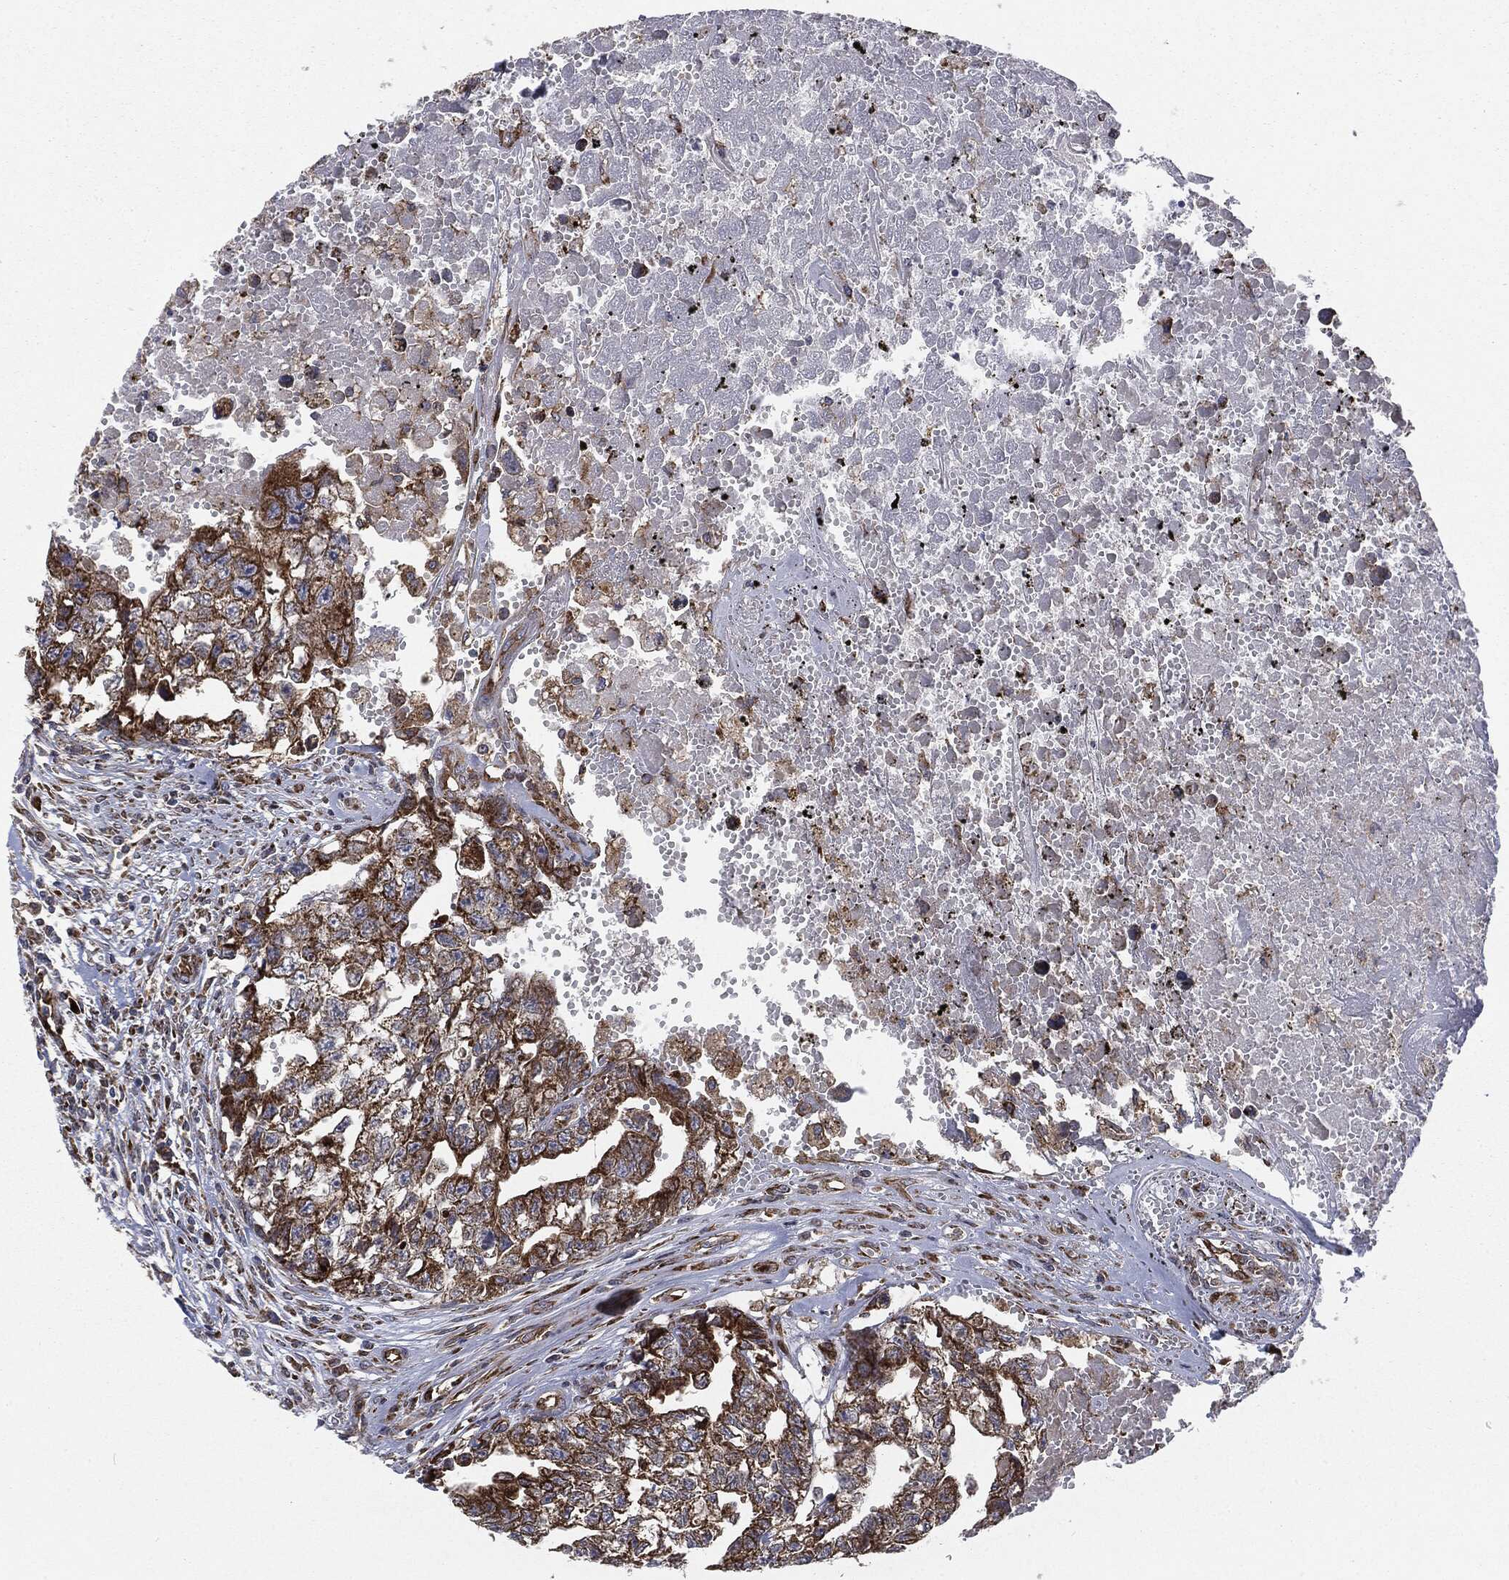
{"staining": {"intensity": "strong", "quantity": ">75%", "location": "cytoplasmic/membranous"}, "tissue": "testis cancer", "cell_type": "Tumor cells", "image_type": "cancer", "snomed": [{"axis": "morphology", "description": "Seminoma, NOS"}, {"axis": "morphology", "description": "Carcinoma, Embryonal, NOS"}, {"axis": "topography", "description": "Testis"}], "caption": "Testis seminoma stained for a protein shows strong cytoplasmic/membranous positivity in tumor cells.", "gene": "CYLD", "patient": {"sex": "male", "age": 22}}